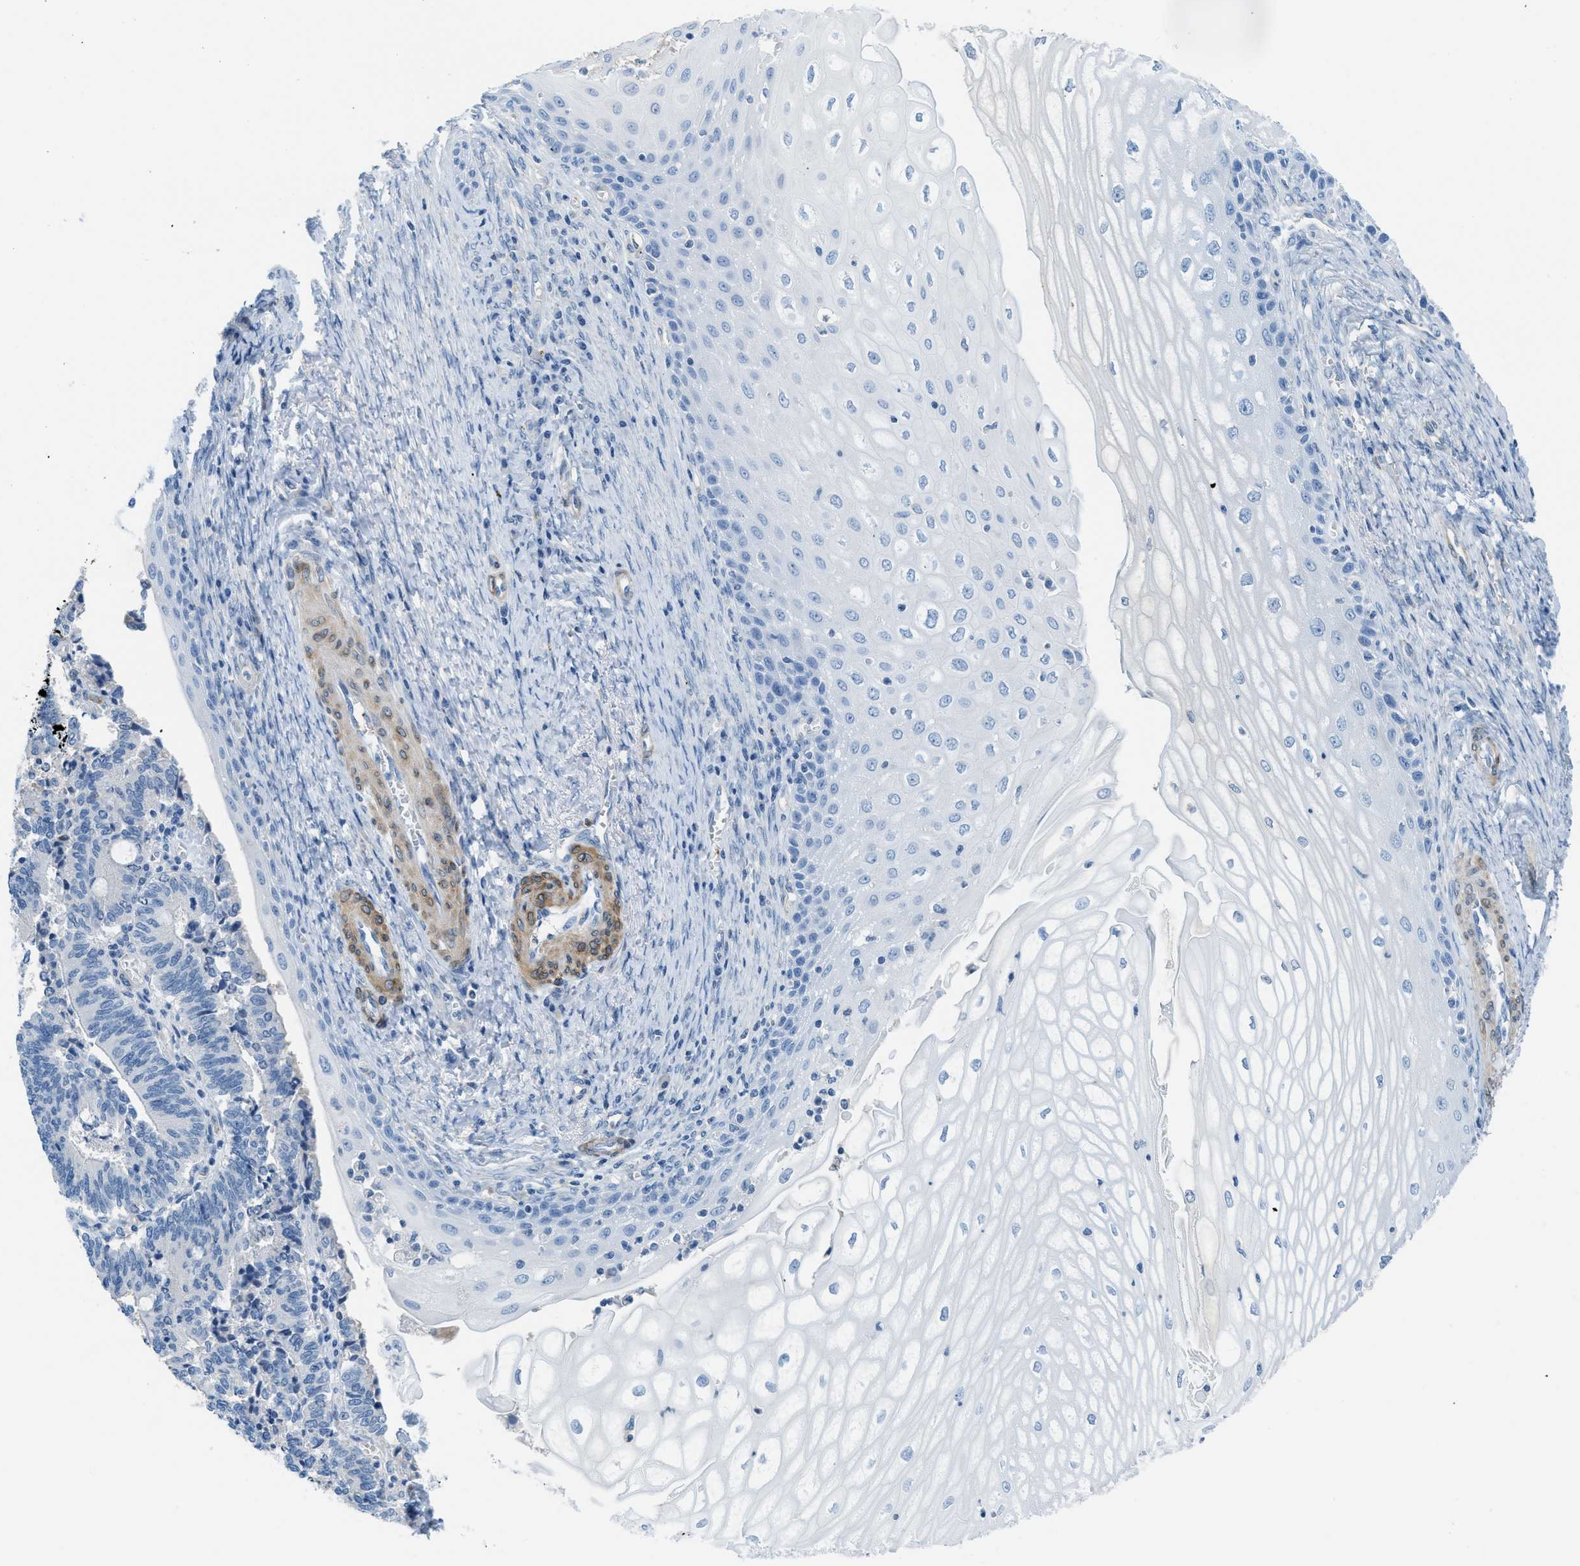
{"staining": {"intensity": "negative", "quantity": "none", "location": "none"}, "tissue": "cervical cancer", "cell_type": "Tumor cells", "image_type": "cancer", "snomed": [{"axis": "morphology", "description": "Adenocarcinoma, NOS"}, {"axis": "topography", "description": "Cervix"}], "caption": "Immunohistochemical staining of cervical adenocarcinoma shows no significant positivity in tumor cells.", "gene": "MAPRE2", "patient": {"sex": "female", "age": 44}}